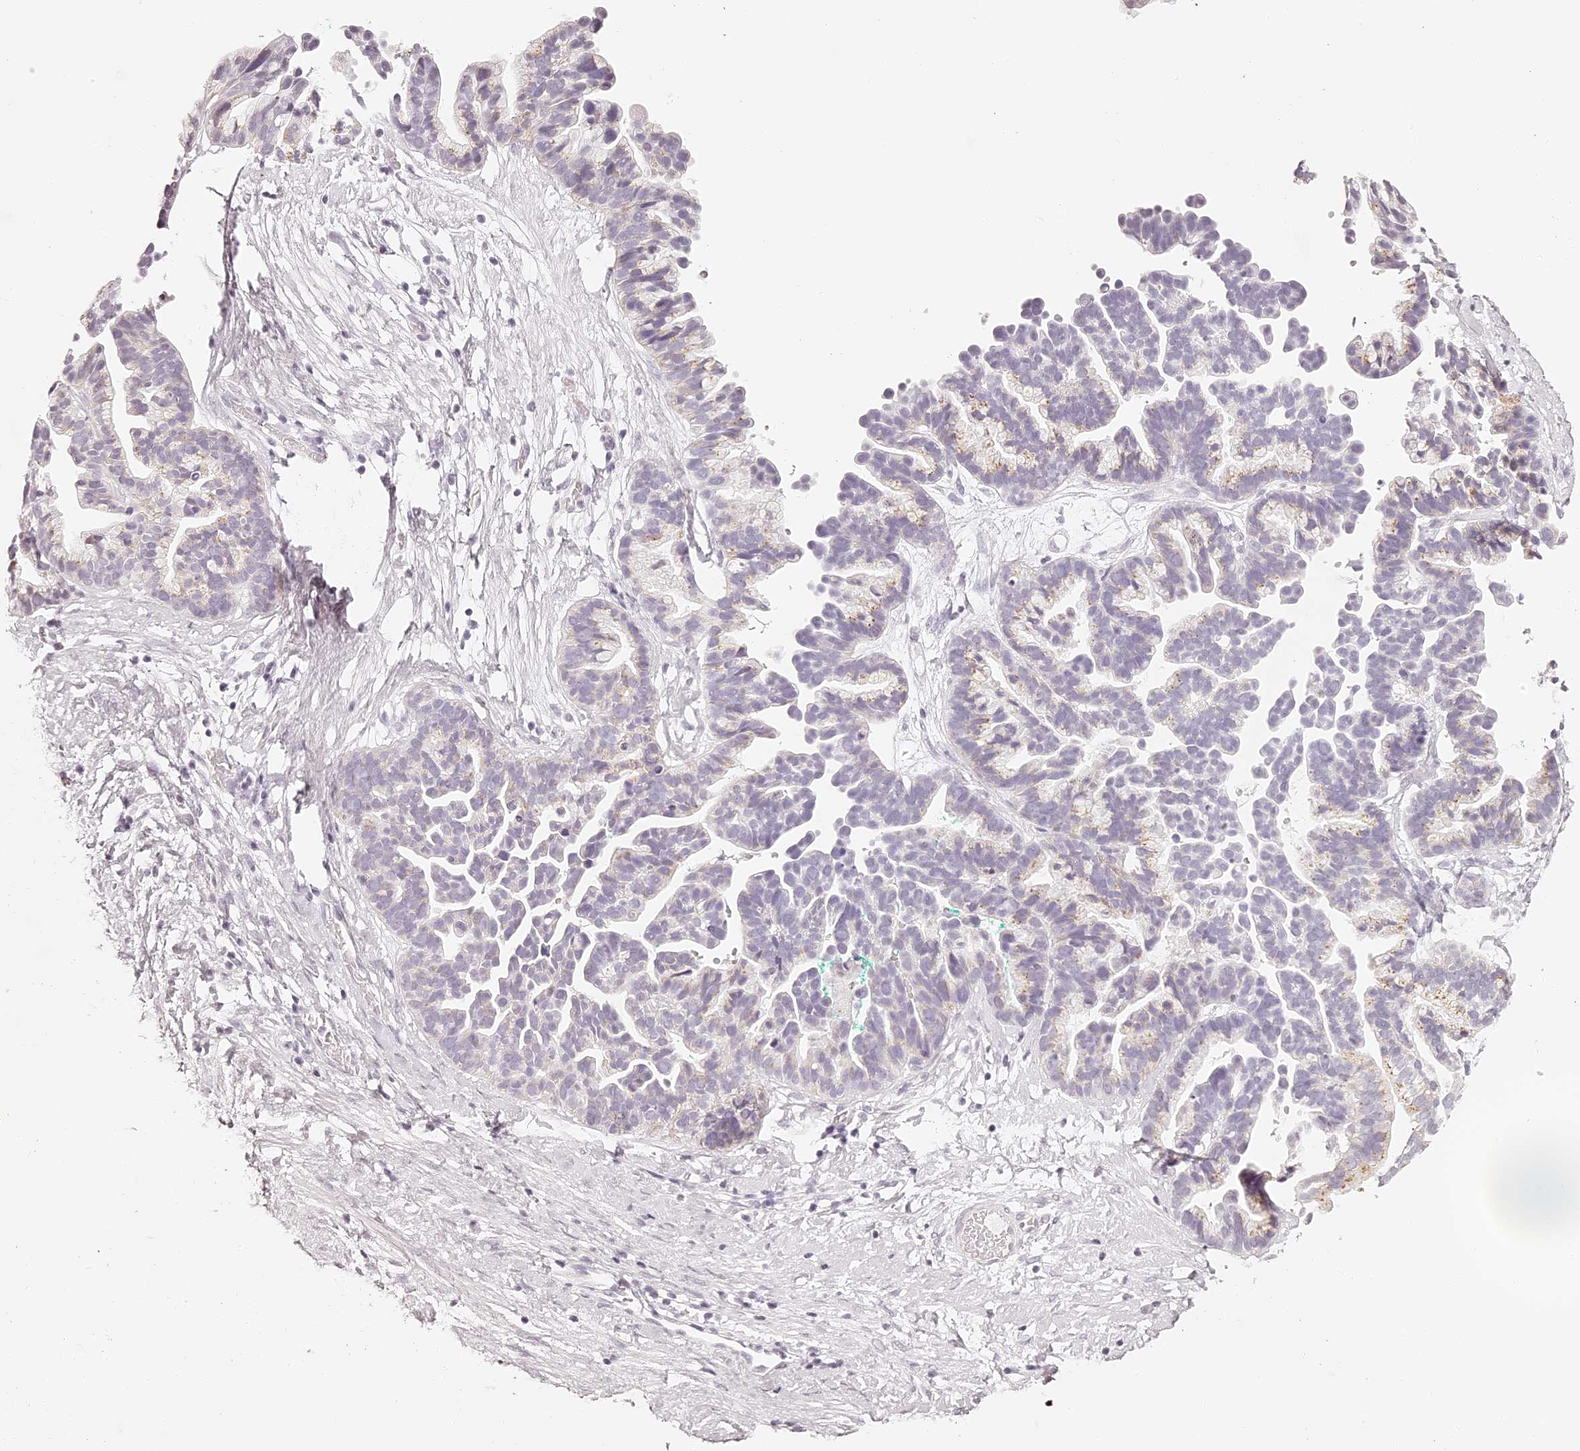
{"staining": {"intensity": "weak", "quantity": "25%-75%", "location": "cytoplasmic/membranous"}, "tissue": "ovarian cancer", "cell_type": "Tumor cells", "image_type": "cancer", "snomed": [{"axis": "morphology", "description": "Cystadenocarcinoma, serous, NOS"}, {"axis": "topography", "description": "Ovary"}], "caption": "Brown immunohistochemical staining in ovarian cancer demonstrates weak cytoplasmic/membranous staining in approximately 25%-75% of tumor cells.", "gene": "ELAPOR1", "patient": {"sex": "female", "age": 56}}